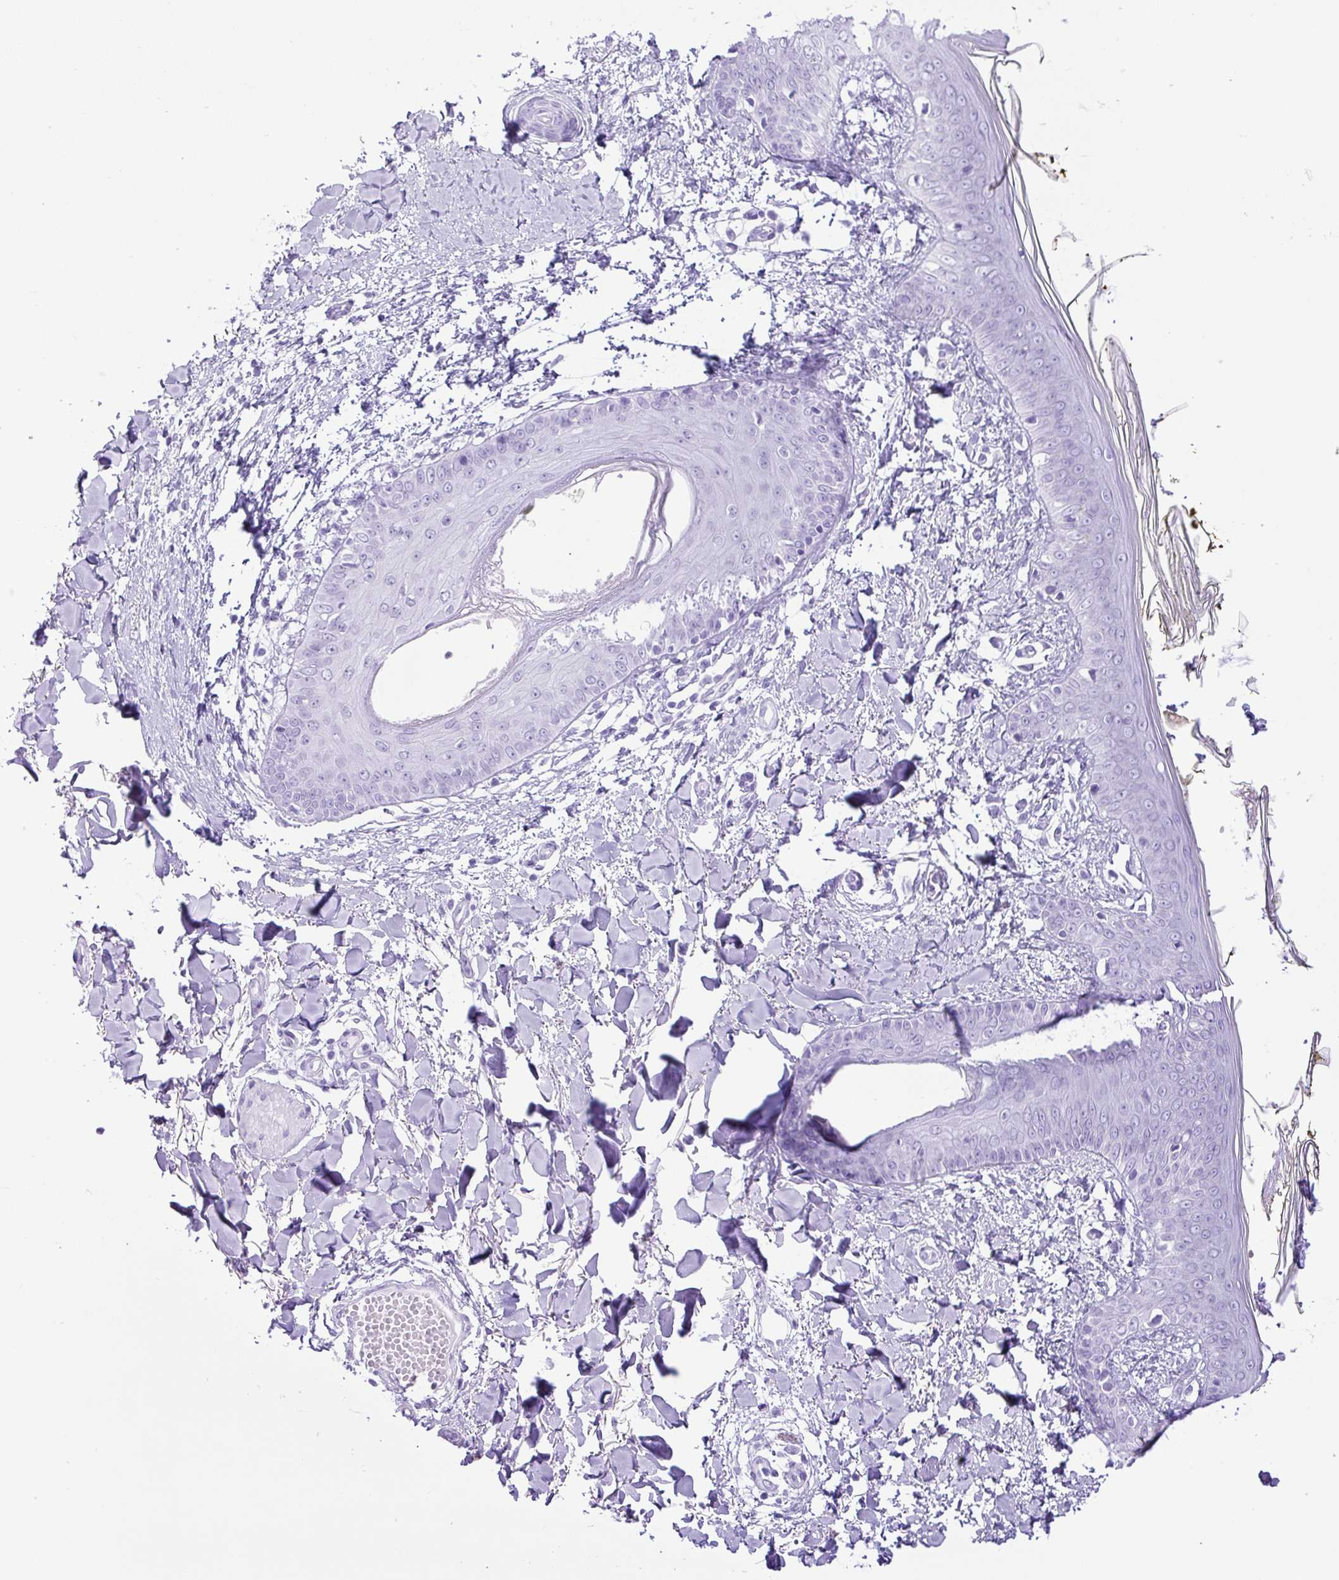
{"staining": {"intensity": "negative", "quantity": "none", "location": "none"}, "tissue": "skin", "cell_type": "Fibroblasts", "image_type": "normal", "snomed": [{"axis": "morphology", "description": "Normal tissue, NOS"}, {"axis": "topography", "description": "Skin"}], "caption": "Immunohistochemistry (IHC) image of normal skin stained for a protein (brown), which reveals no staining in fibroblasts.", "gene": "KPNA1", "patient": {"sex": "female", "age": 34}}